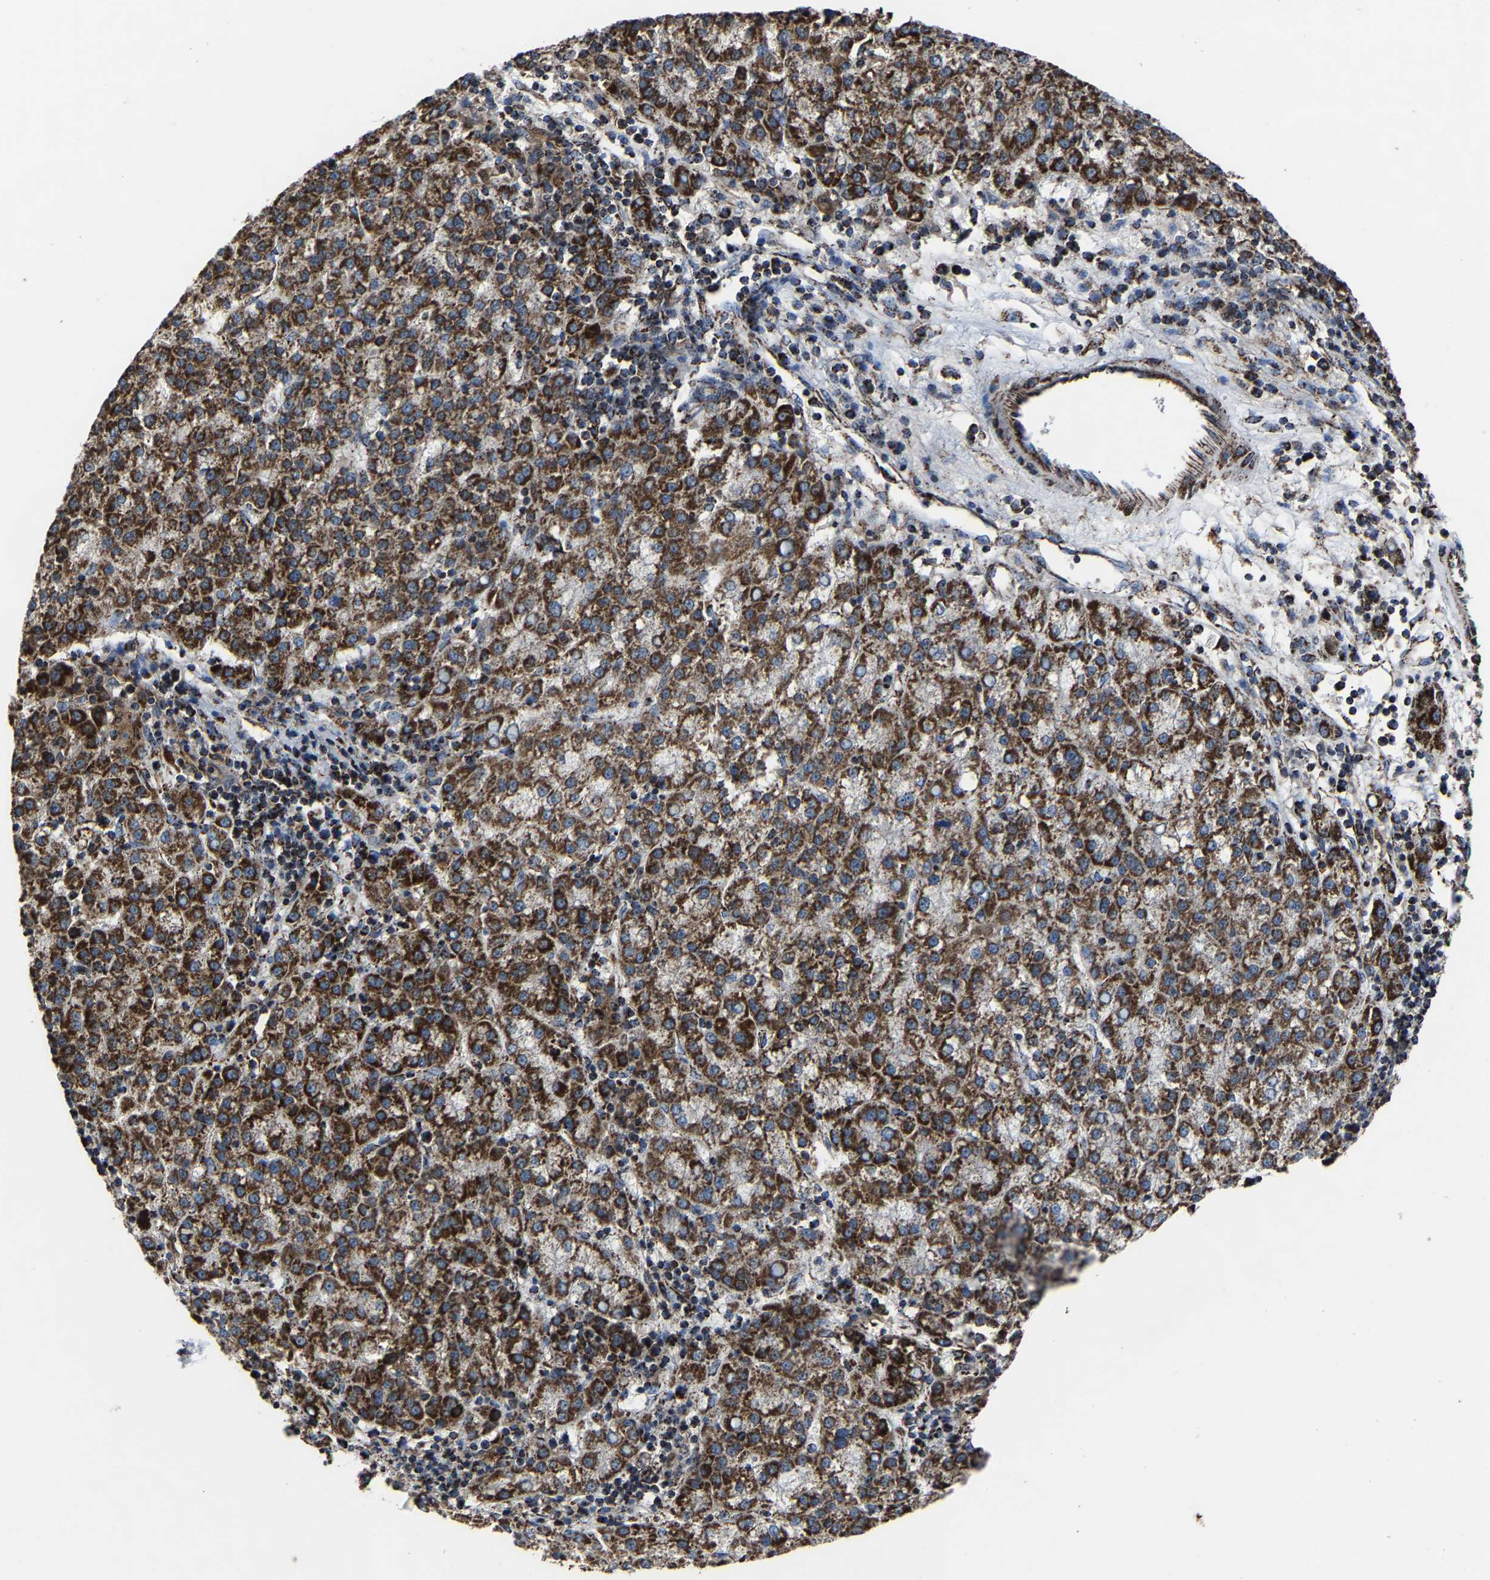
{"staining": {"intensity": "strong", "quantity": ">75%", "location": "cytoplasmic/membranous"}, "tissue": "liver cancer", "cell_type": "Tumor cells", "image_type": "cancer", "snomed": [{"axis": "morphology", "description": "Carcinoma, Hepatocellular, NOS"}, {"axis": "topography", "description": "Liver"}], "caption": "An image showing strong cytoplasmic/membranous expression in about >75% of tumor cells in hepatocellular carcinoma (liver), as visualized by brown immunohistochemical staining.", "gene": "NDUFV3", "patient": {"sex": "female", "age": 58}}